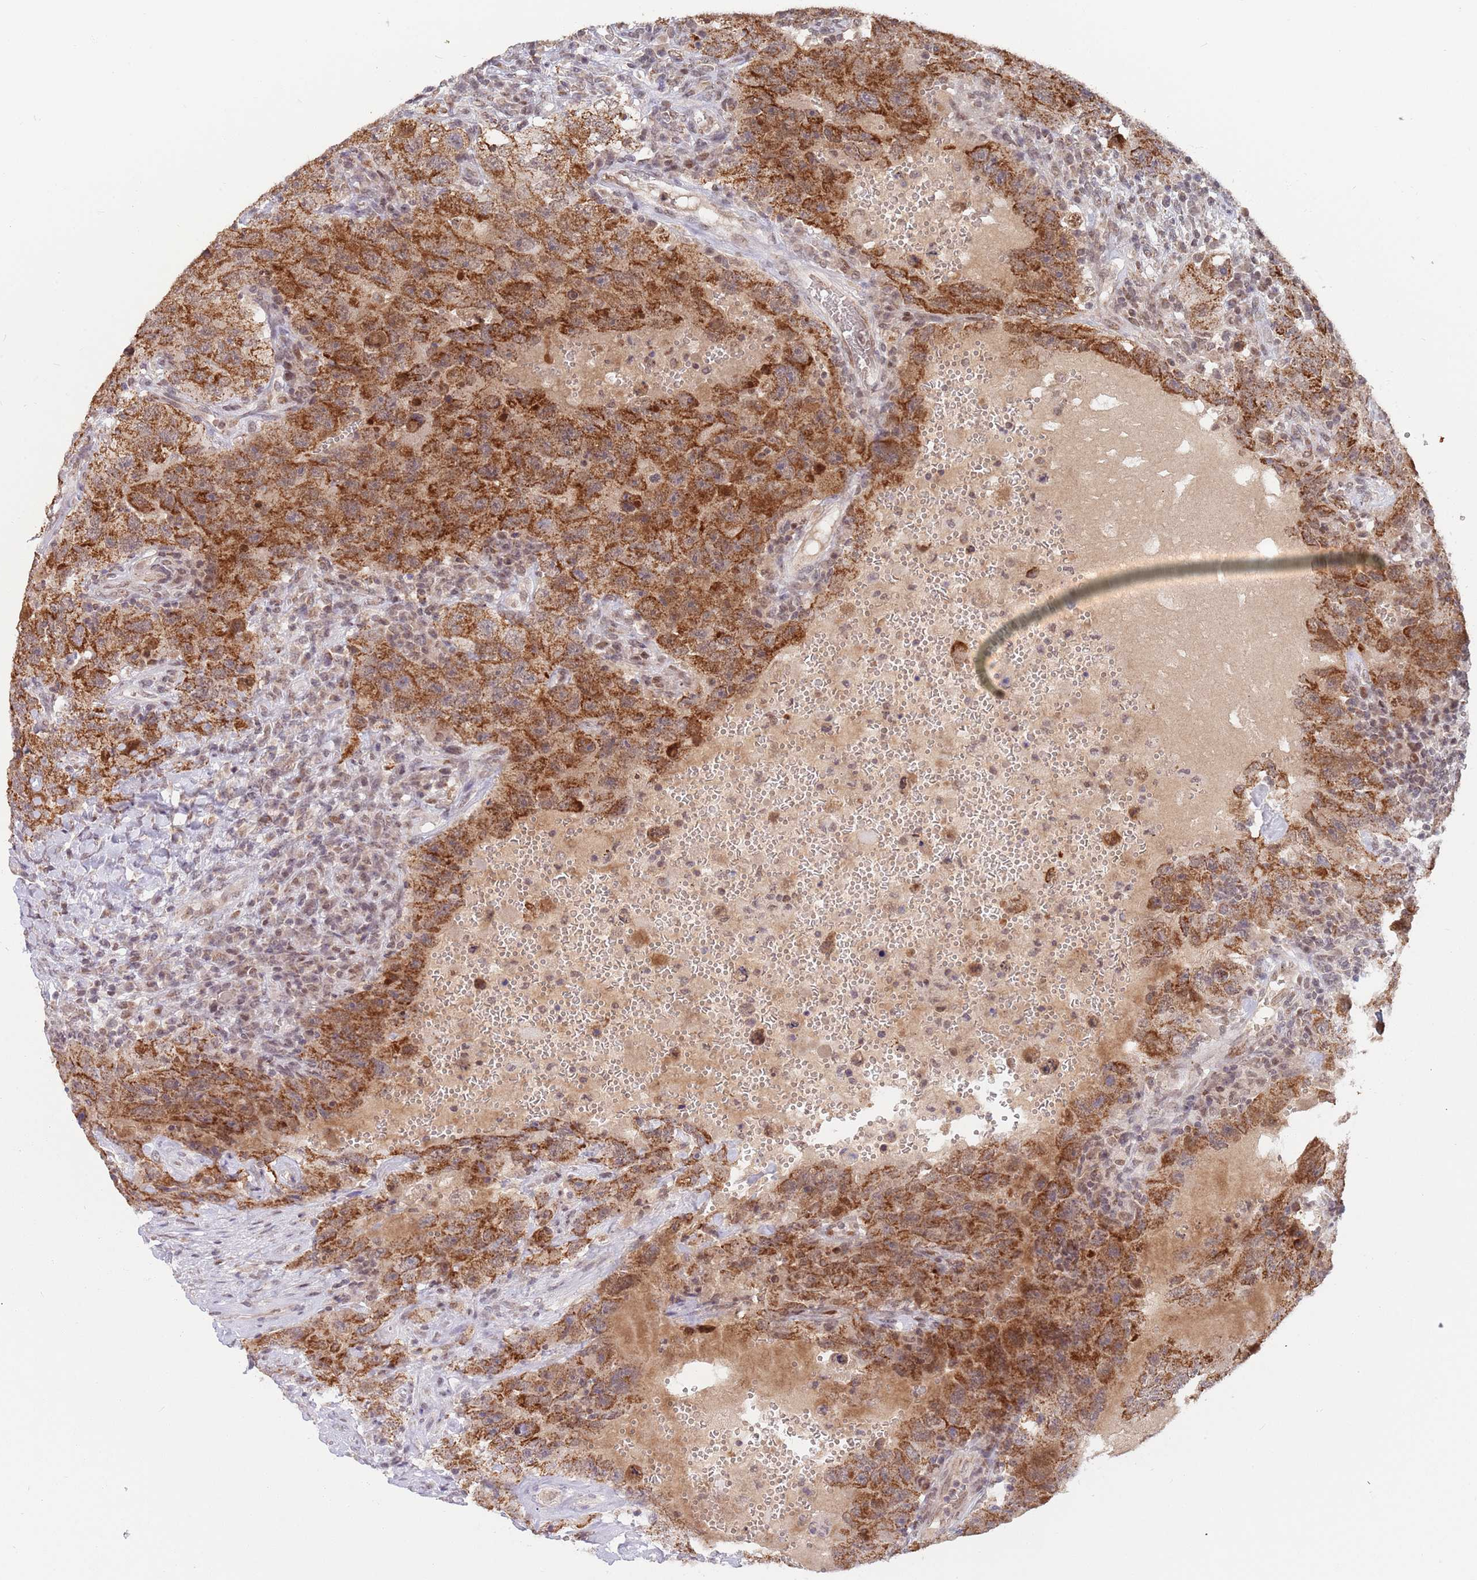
{"staining": {"intensity": "strong", "quantity": ">75%", "location": "cytoplasmic/membranous"}, "tissue": "testis cancer", "cell_type": "Tumor cells", "image_type": "cancer", "snomed": [{"axis": "morphology", "description": "Carcinoma, Embryonal, NOS"}, {"axis": "topography", "description": "Testis"}], "caption": "Immunohistochemical staining of testis cancer (embryonal carcinoma) reveals high levels of strong cytoplasmic/membranous protein expression in about >75% of tumor cells. Ihc stains the protein of interest in brown and the nuclei are stained blue.", "gene": "TIMM13", "patient": {"sex": "male", "age": 26}}